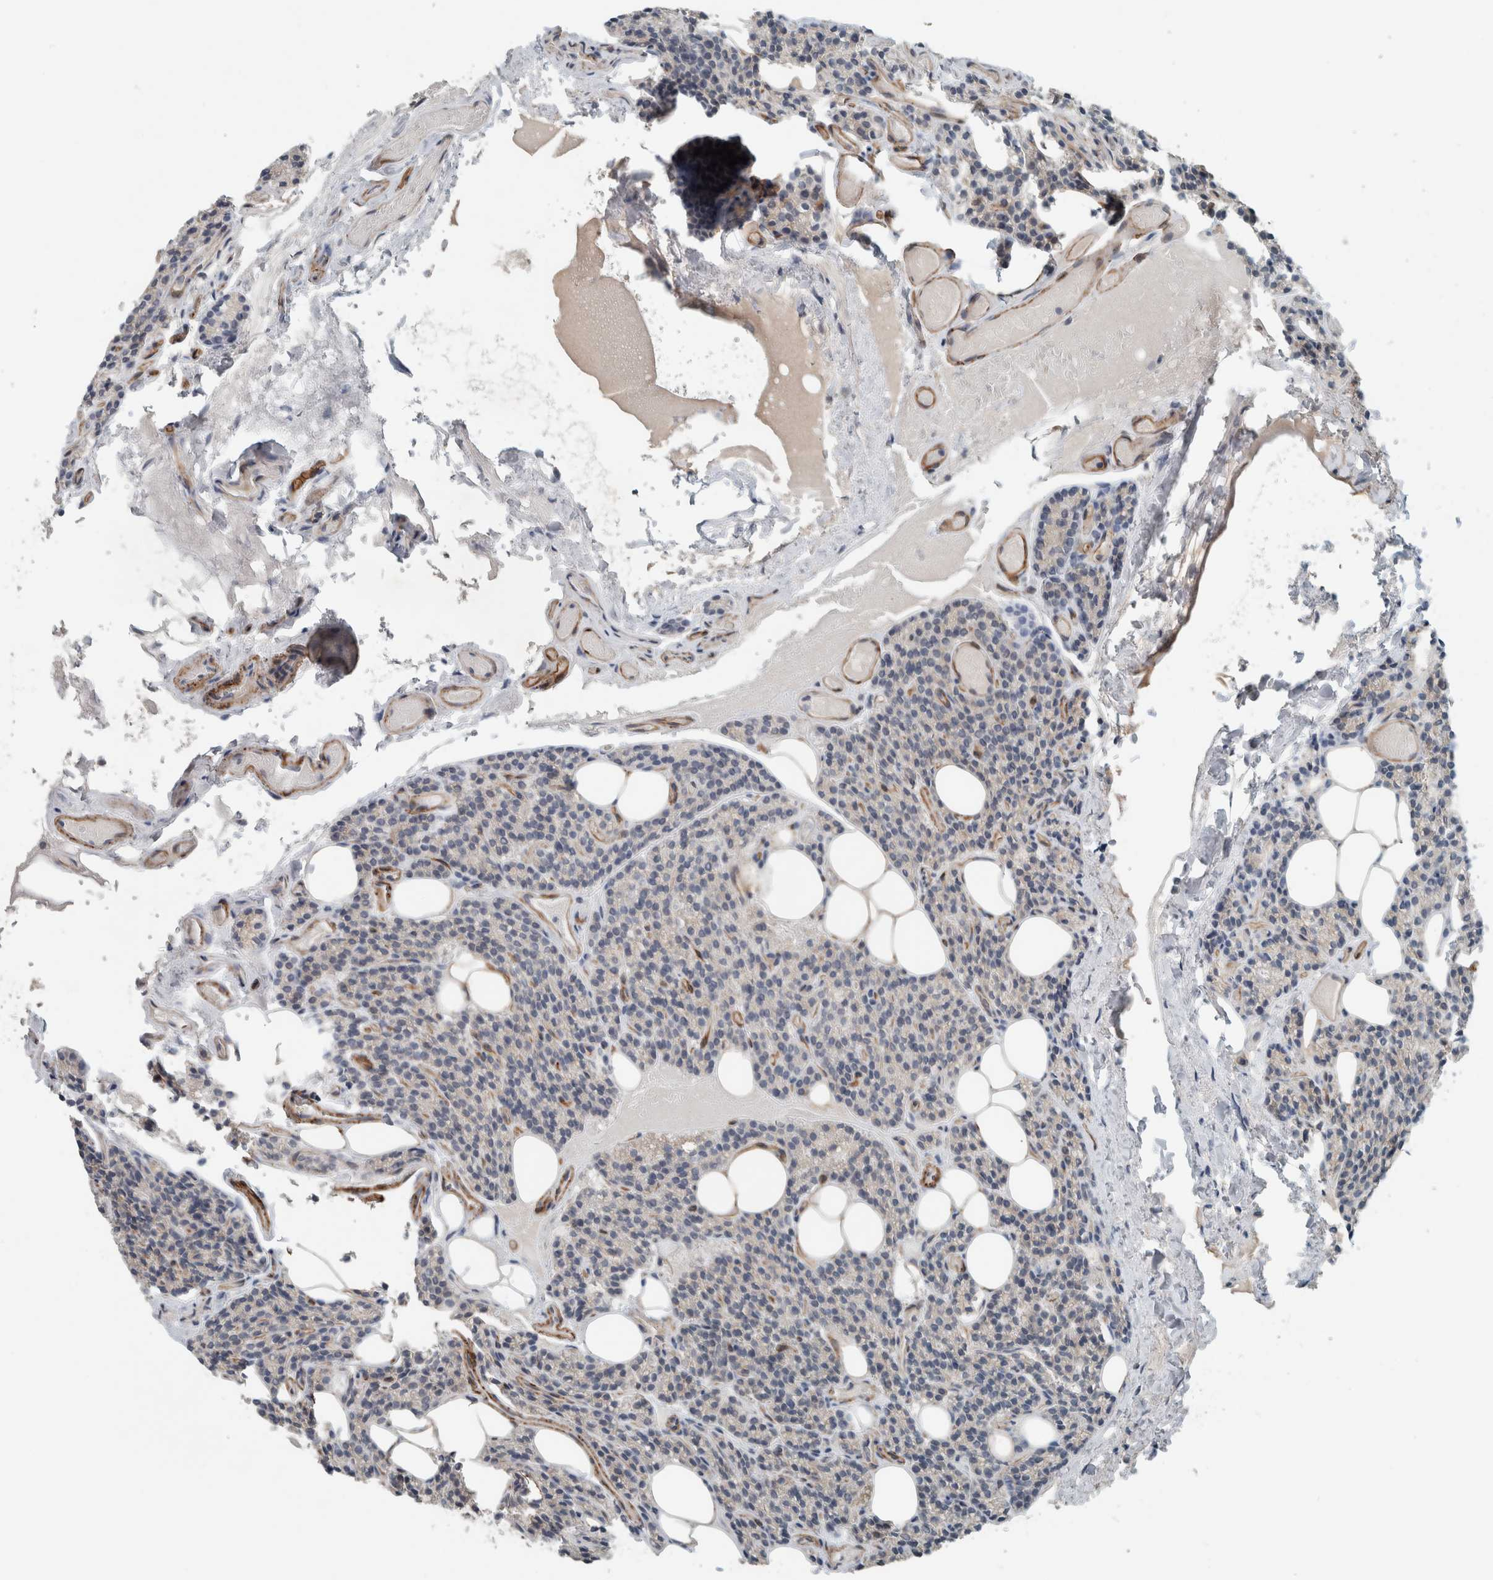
{"staining": {"intensity": "negative", "quantity": "none", "location": "none"}, "tissue": "parathyroid gland", "cell_type": "Glandular cells", "image_type": "normal", "snomed": [{"axis": "morphology", "description": "Normal tissue, NOS"}, {"axis": "topography", "description": "Parathyroid gland"}], "caption": "This is a photomicrograph of immunohistochemistry (IHC) staining of normal parathyroid gland, which shows no expression in glandular cells.", "gene": "JADE2", "patient": {"sex": "female", "age": 85}}